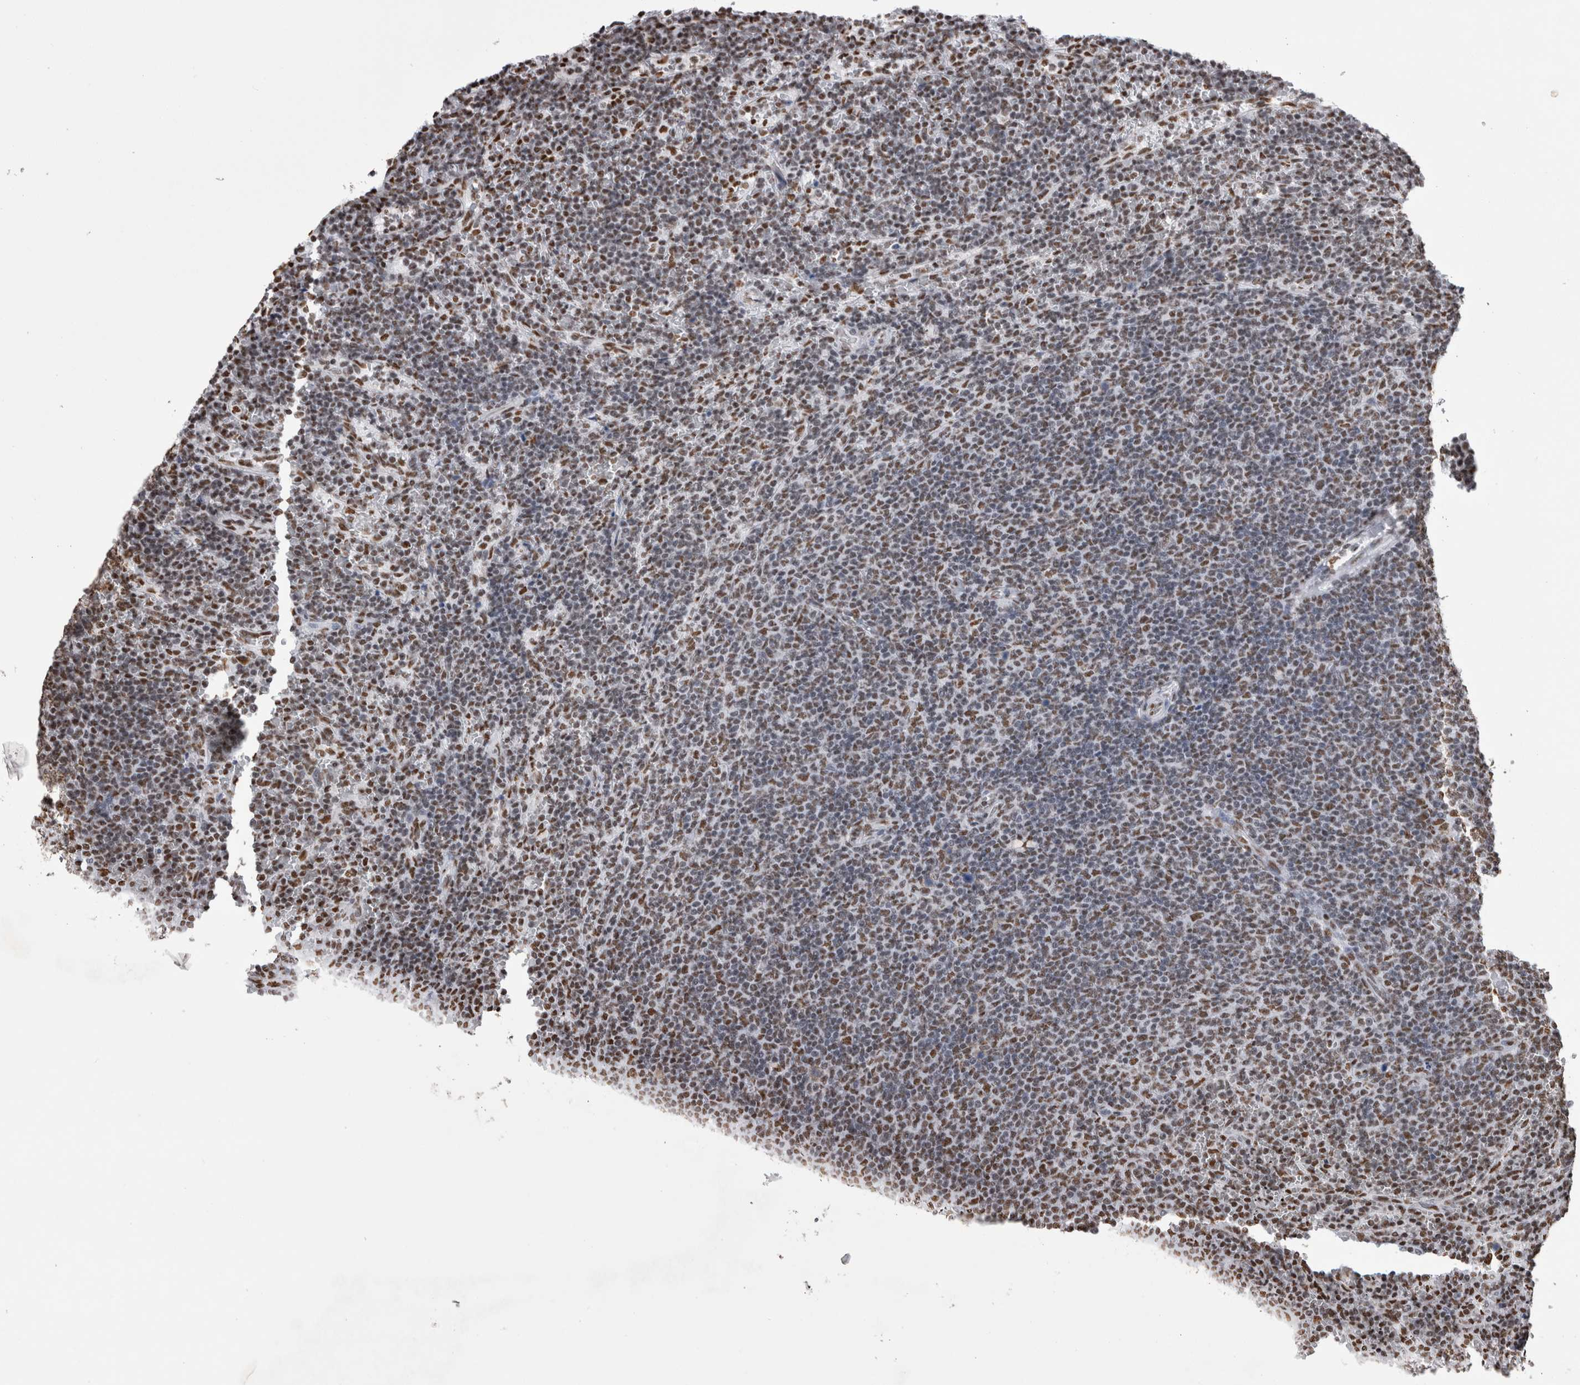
{"staining": {"intensity": "moderate", "quantity": "25%-75%", "location": "nuclear"}, "tissue": "lymphoma", "cell_type": "Tumor cells", "image_type": "cancer", "snomed": [{"axis": "morphology", "description": "Malignant lymphoma, non-Hodgkin's type, Low grade"}, {"axis": "topography", "description": "Spleen"}], "caption": "This is a histology image of IHC staining of lymphoma, which shows moderate positivity in the nuclear of tumor cells.", "gene": "ALPK3", "patient": {"sex": "female", "age": 50}}